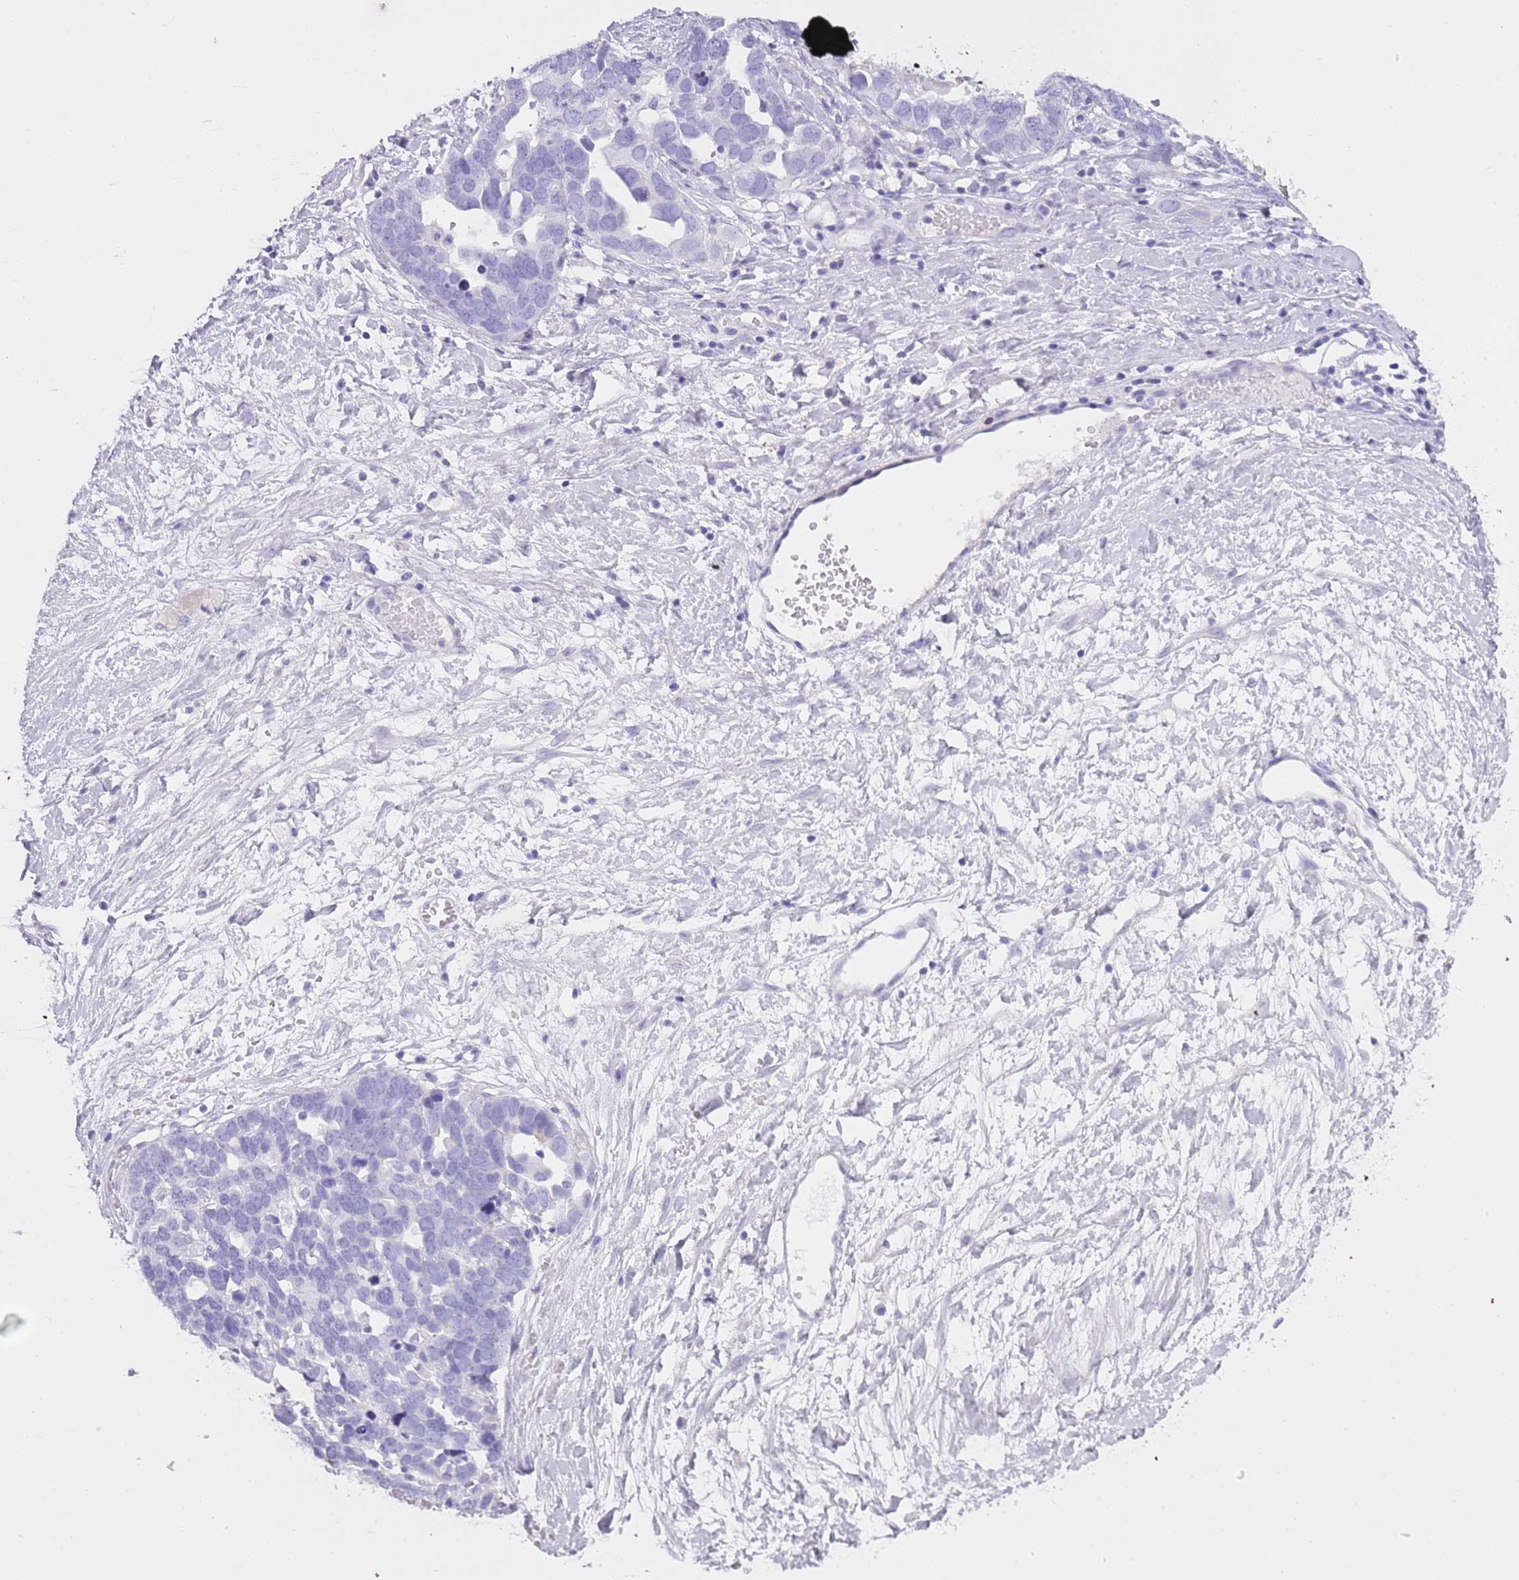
{"staining": {"intensity": "negative", "quantity": "none", "location": "none"}, "tissue": "ovarian cancer", "cell_type": "Tumor cells", "image_type": "cancer", "snomed": [{"axis": "morphology", "description": "Cystadenocarcinoma, serous, NOS"}, {"axis": "topography", "description": "Ovary"}], "caption": "Tumor cells are negative for brown protein staining in ovarian serous cystadenocarcinoma.", "gene": "NBPF20", "patient": {"sex": "female", "age": 54}}